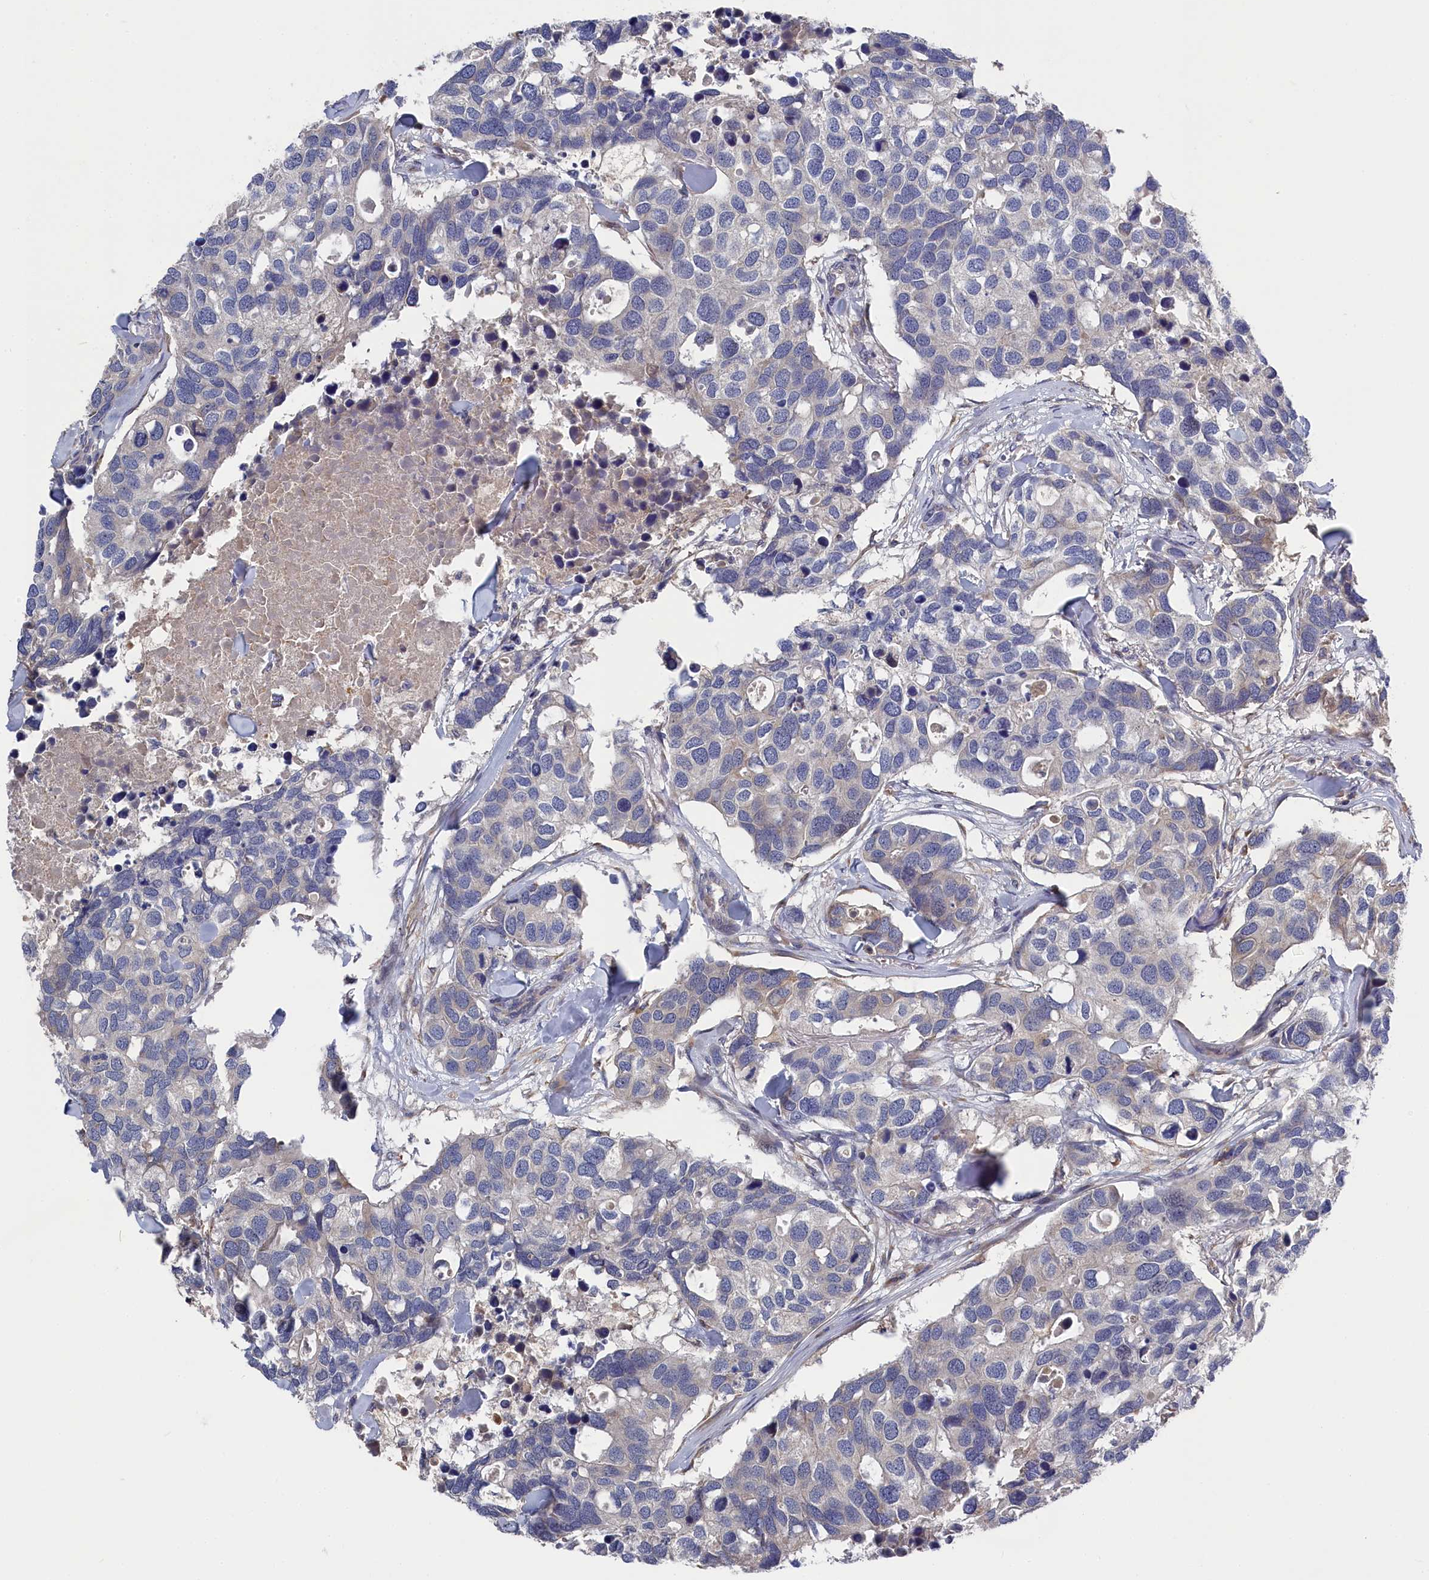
{"staining": {"intensity": "negative", "quantity": "none", "location": "none"}, "tissue": "breast cancer", "cell_type": "Tumor cells", "image_type": "cancer", "snomed": [{"axis": "morphology", "description": "Duct carcinoma"}, {"axis": "topography", "description": "Breast"}], "caption": "Immunohistochemistry image of human intraductal carcinoma (breast) stained for a protein (brown), which shows no expression in tumor cells. (DAB immunohistochemistry (IHC), high magnification).", "gene": "CYB5D2", "patient": {"sex": "female", "age": 83}}